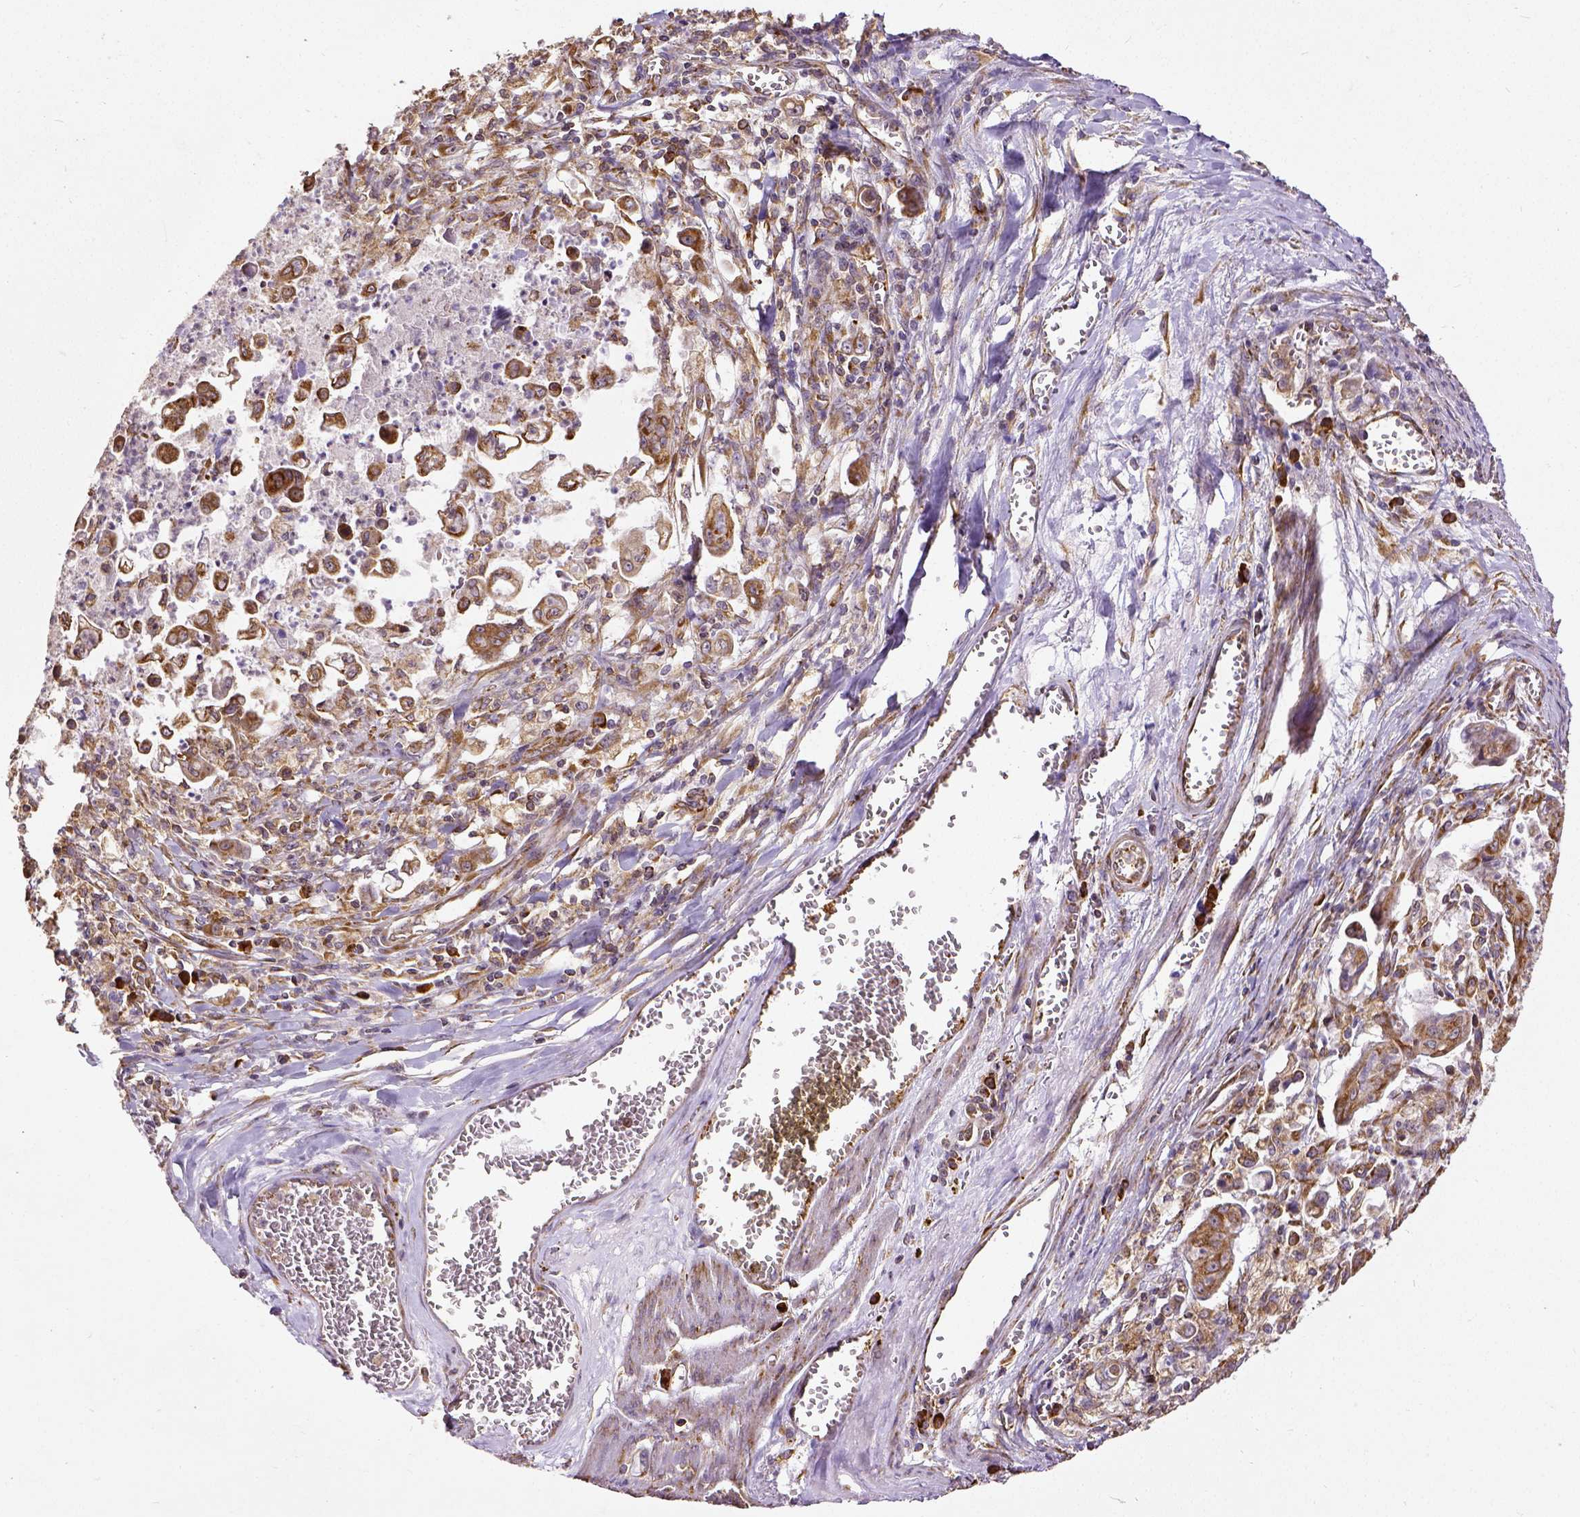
{"staining": {"intensity": "moderate", "quantity": ">75%", "location": "cytoplasmic/membranous"}, "tissue": "stomach cancer", "cell_type": "Tumor cells", "image_type": "cancer", "snomed": [{"axis": "morphology", "description": "Adenocarcinoma, NOS"}, {"axis": "topography", "description": "Stomach, upper"}], "caption": "Immunohistochemistry (IHC) of human adenocarcinoma (stomach) shows medium levels of moderate cytoplasmic/membranous positivity in approximately >75% of tumor cells.", "gene": "MTDH", "patient": {"sex": "male", "age": 80}}